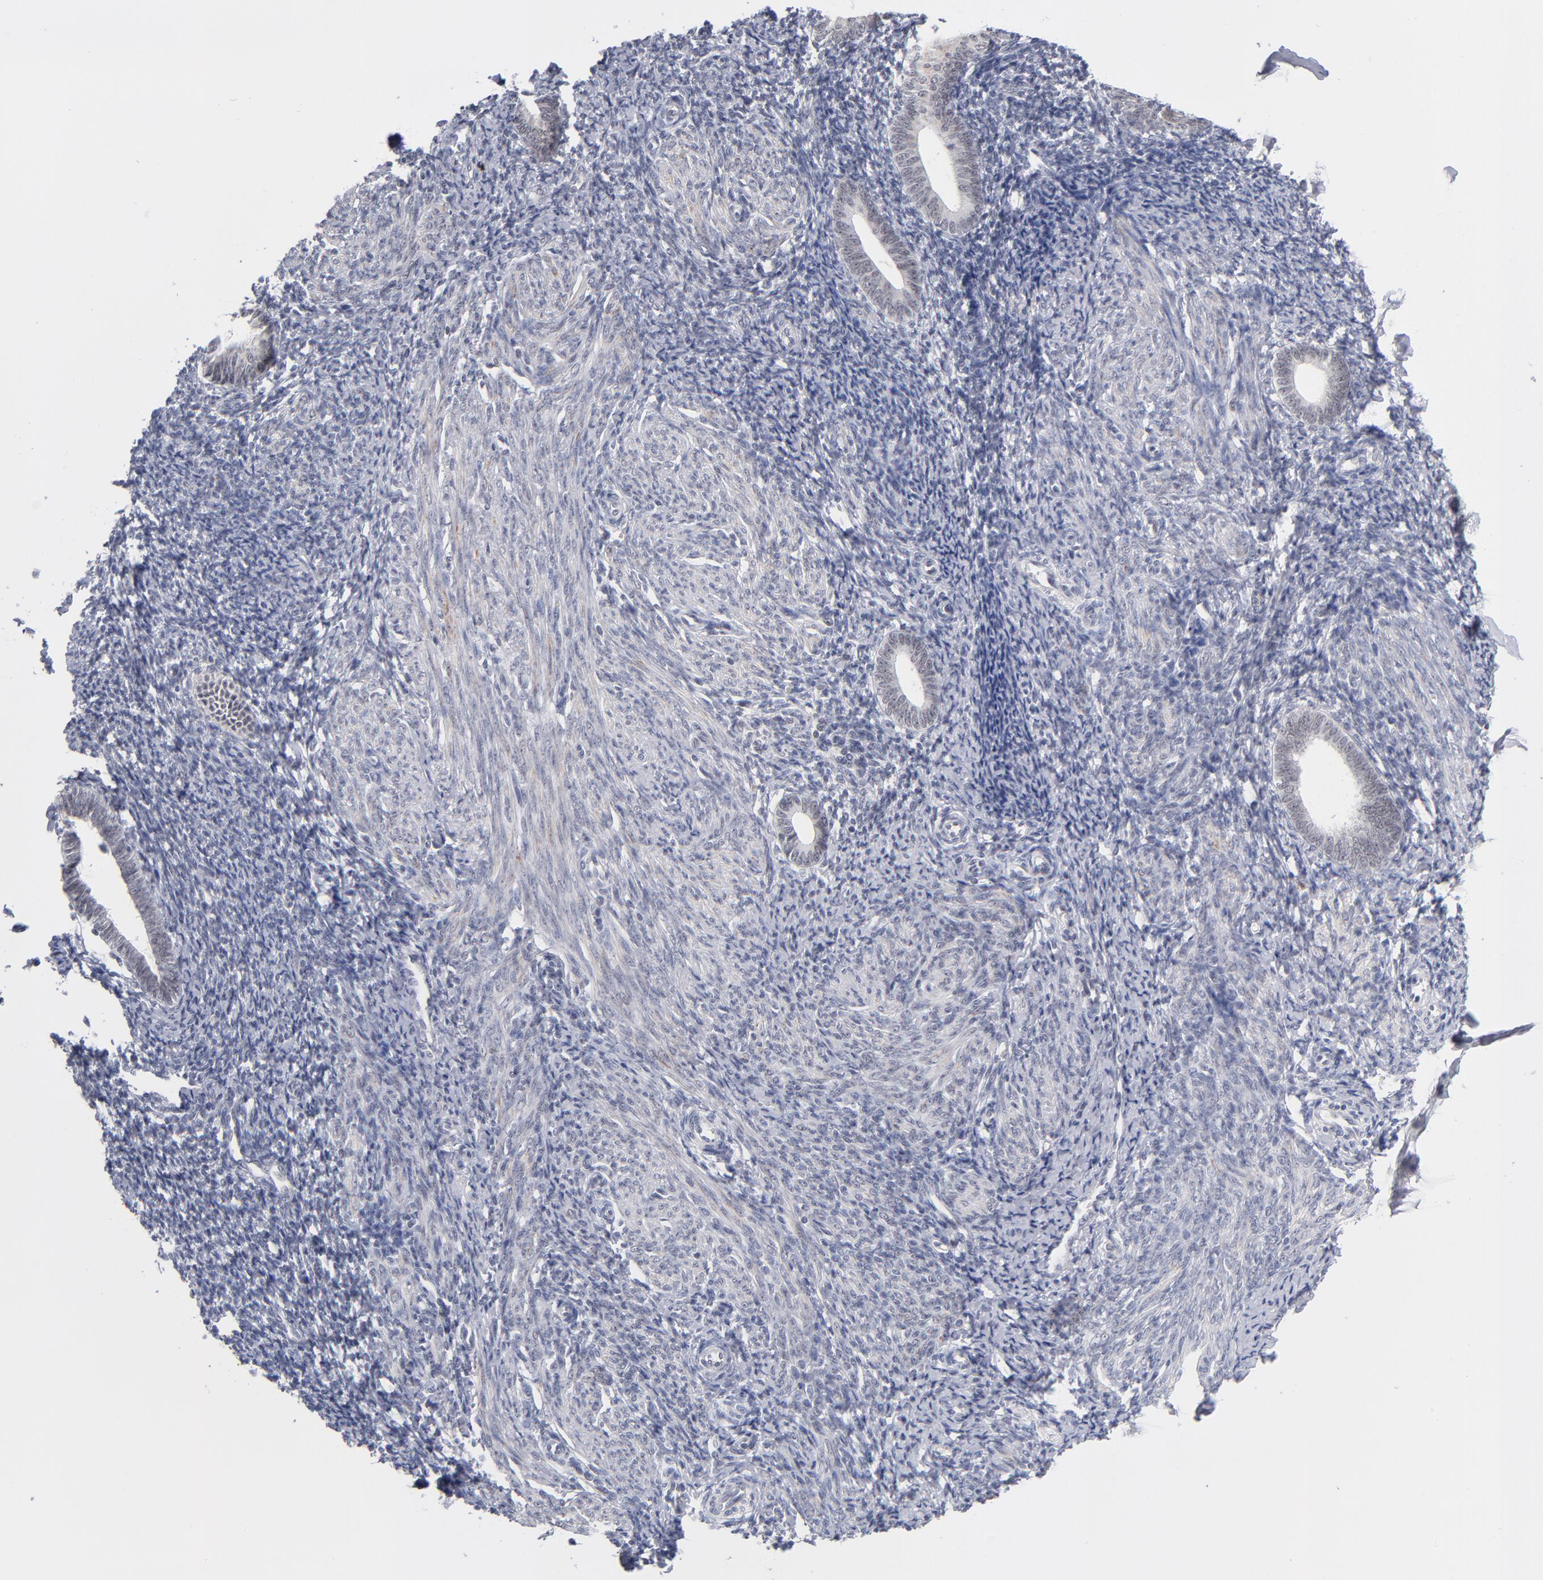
{"staining": {"intensity": "negative", "quantity": "none", "location": "none"}, "tissue": "endometrium", "cell_type": "Cells in endometrial stroma", "image_type": "normal", "snomed": [{"axis": "morphology", "description": "Normal tissue, NOS"}, {"axis": "topography", "description": "Endometrium"}], "caption": "Immunohistochemistry micrograph of benign human endometrium stained for a protein (brown), which exhibits no expression in cells in endometrial stroma.", "gene": "PARP1", "patient": {"sex": "female", "age": 57}}